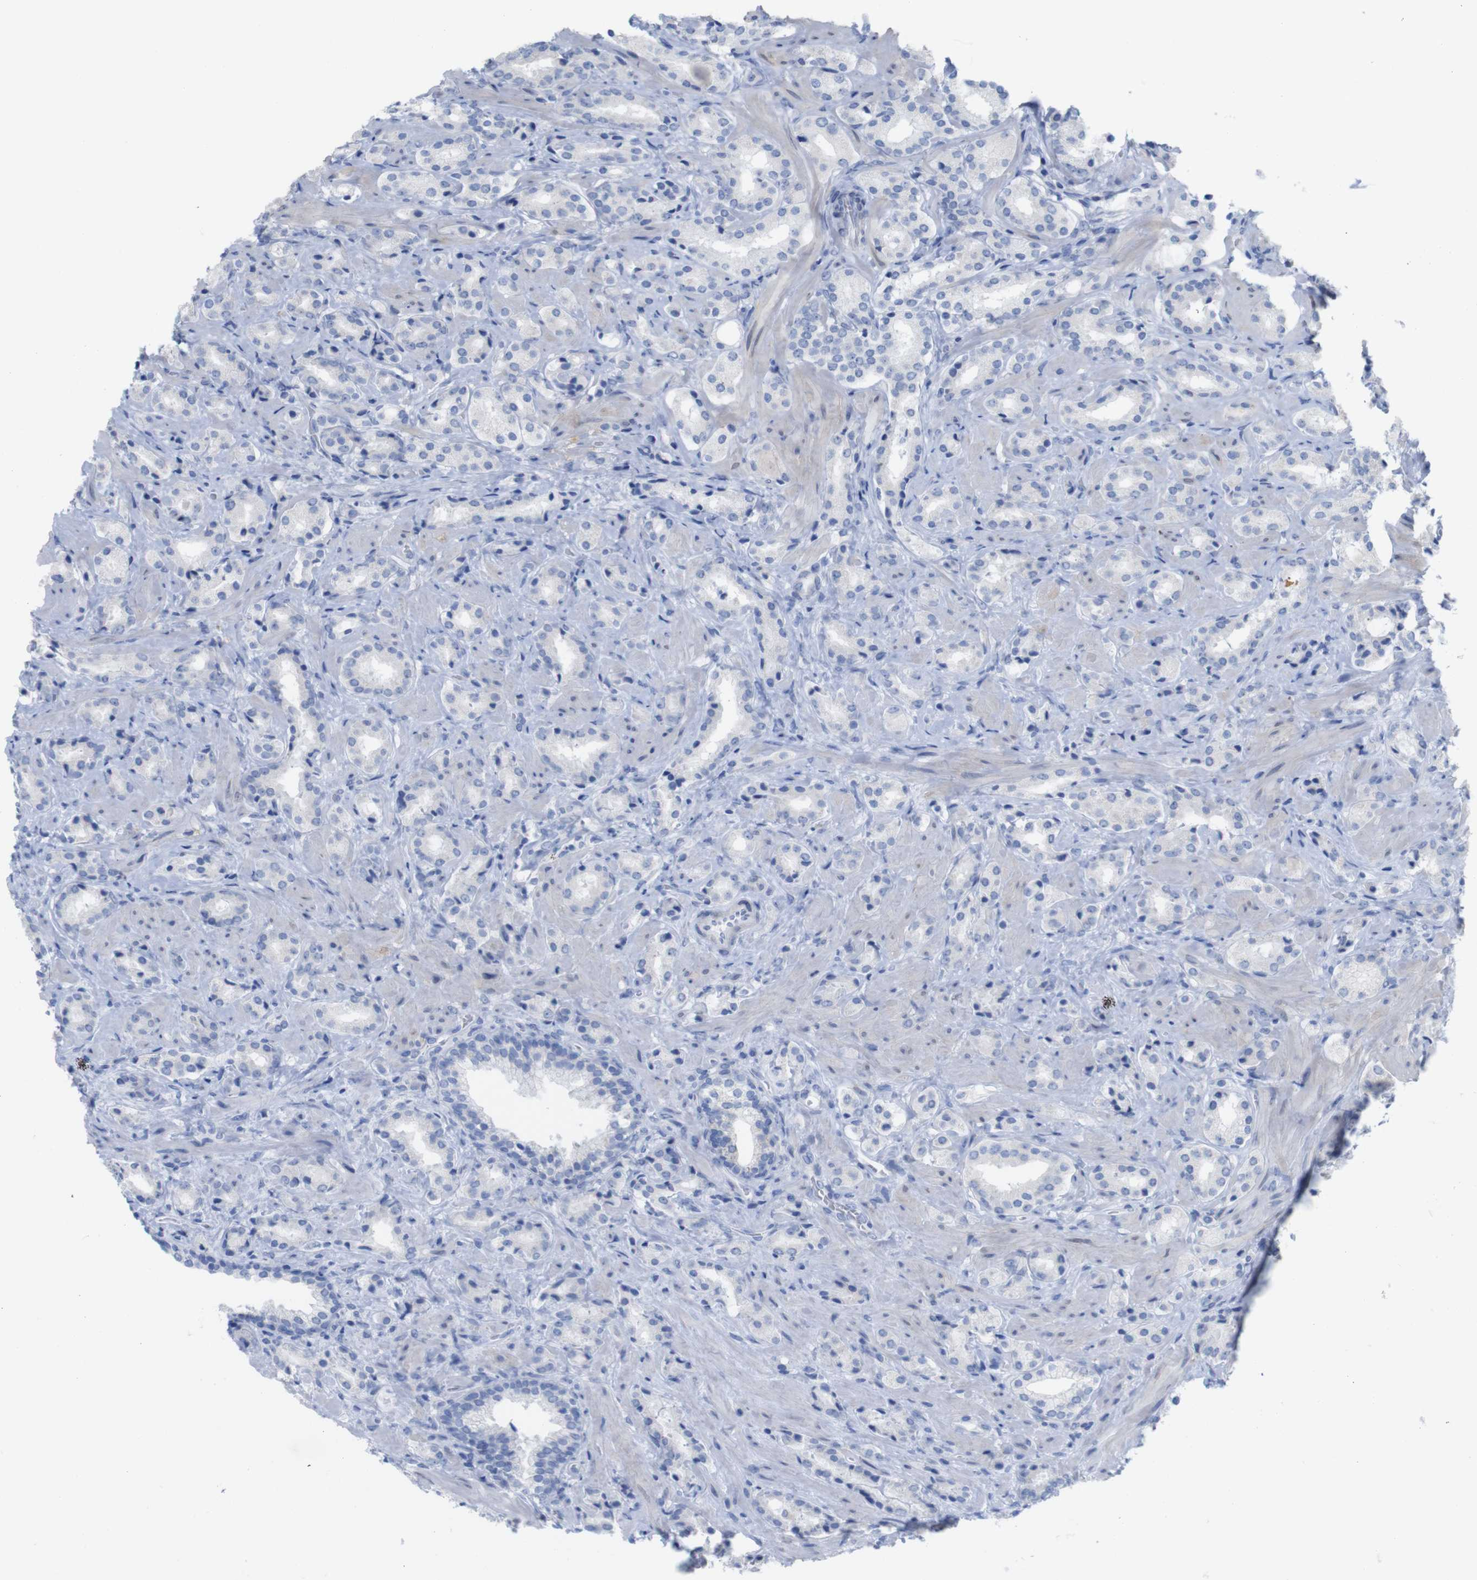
{"staining": {"intensity": "negative", "quantity": "none", "location": "none"}, "tissue": "prostate cancer", "cell_type": "Tumor cells", "image_type": "cancer", "snomed": [{"axis": "morphology", "description": "Adenocarcinoma, High grade"}, {"axis": "topography", "description": "Prostate"}], "caption": "Human prostate cancer (high-grade adenocarcinoma) stained for a protein using immunohistochemistry (IHC) exhibits no positivity in tumor cells.", "gene": "PNMA1", "patient": {"sex": "male", "age": 64}}